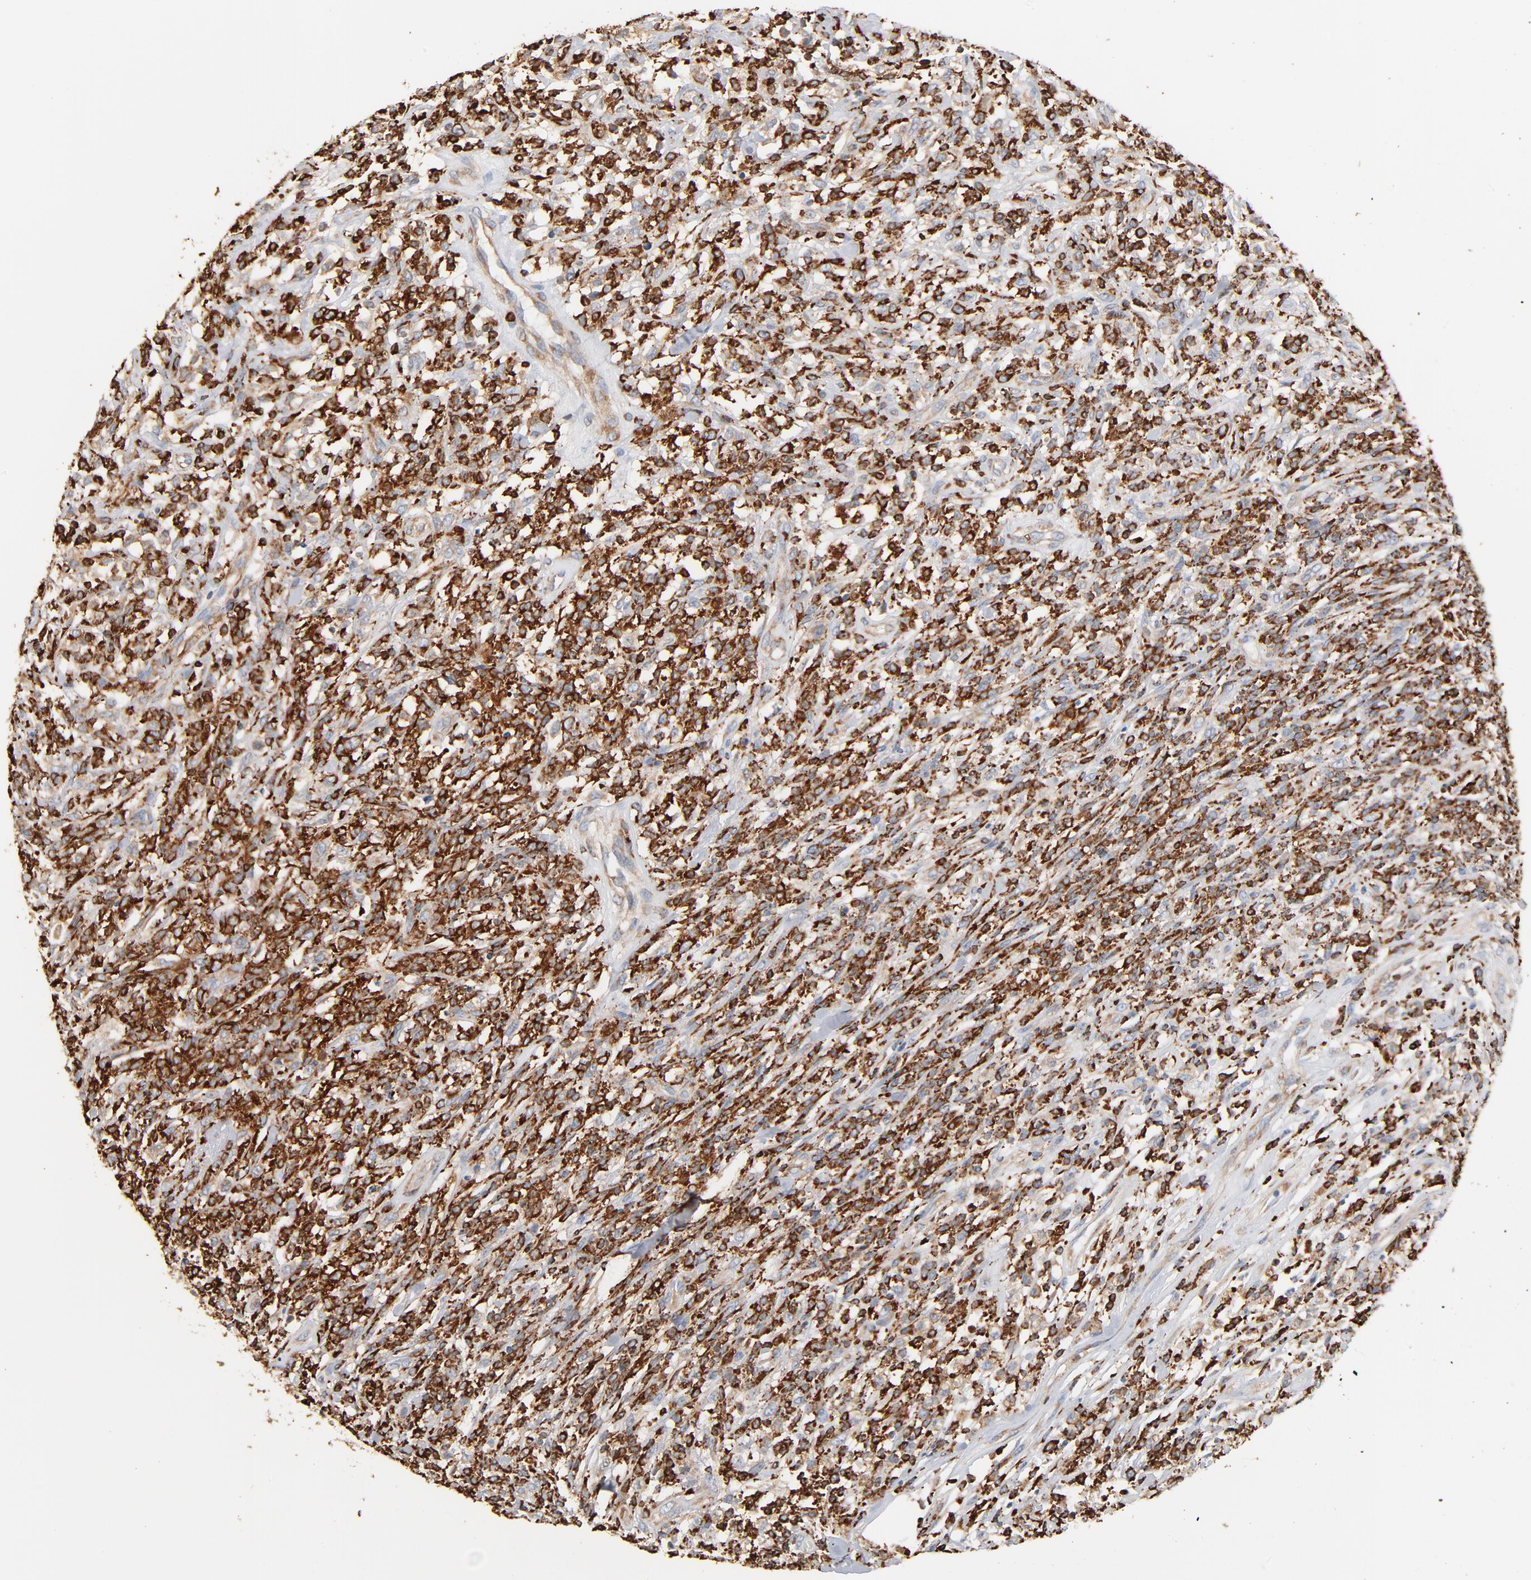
{"staining": {"intensity": "strong", "quantity": ">75%", "location": "cytoplasmic/membranous"}, "tissue": "lymphoma", "cell_type": "Tumor cells", "image_type": "cancer", "snomed": [{"axis": "morphology", "description": "Malignant lymphoma, non-Hodgkin's type, High grade"}, {"axis": "topography", "description": "Lymph node"}], "caption": "The immunohistochemical stain shows strong cytoplasmic/membranous staining in tumor cells of malignant lymphoma, non-Hodgkin's type (high-grade) tissue.", "gene": "SH3KBP1", "patient": {"sex": "female", "age": 73}}